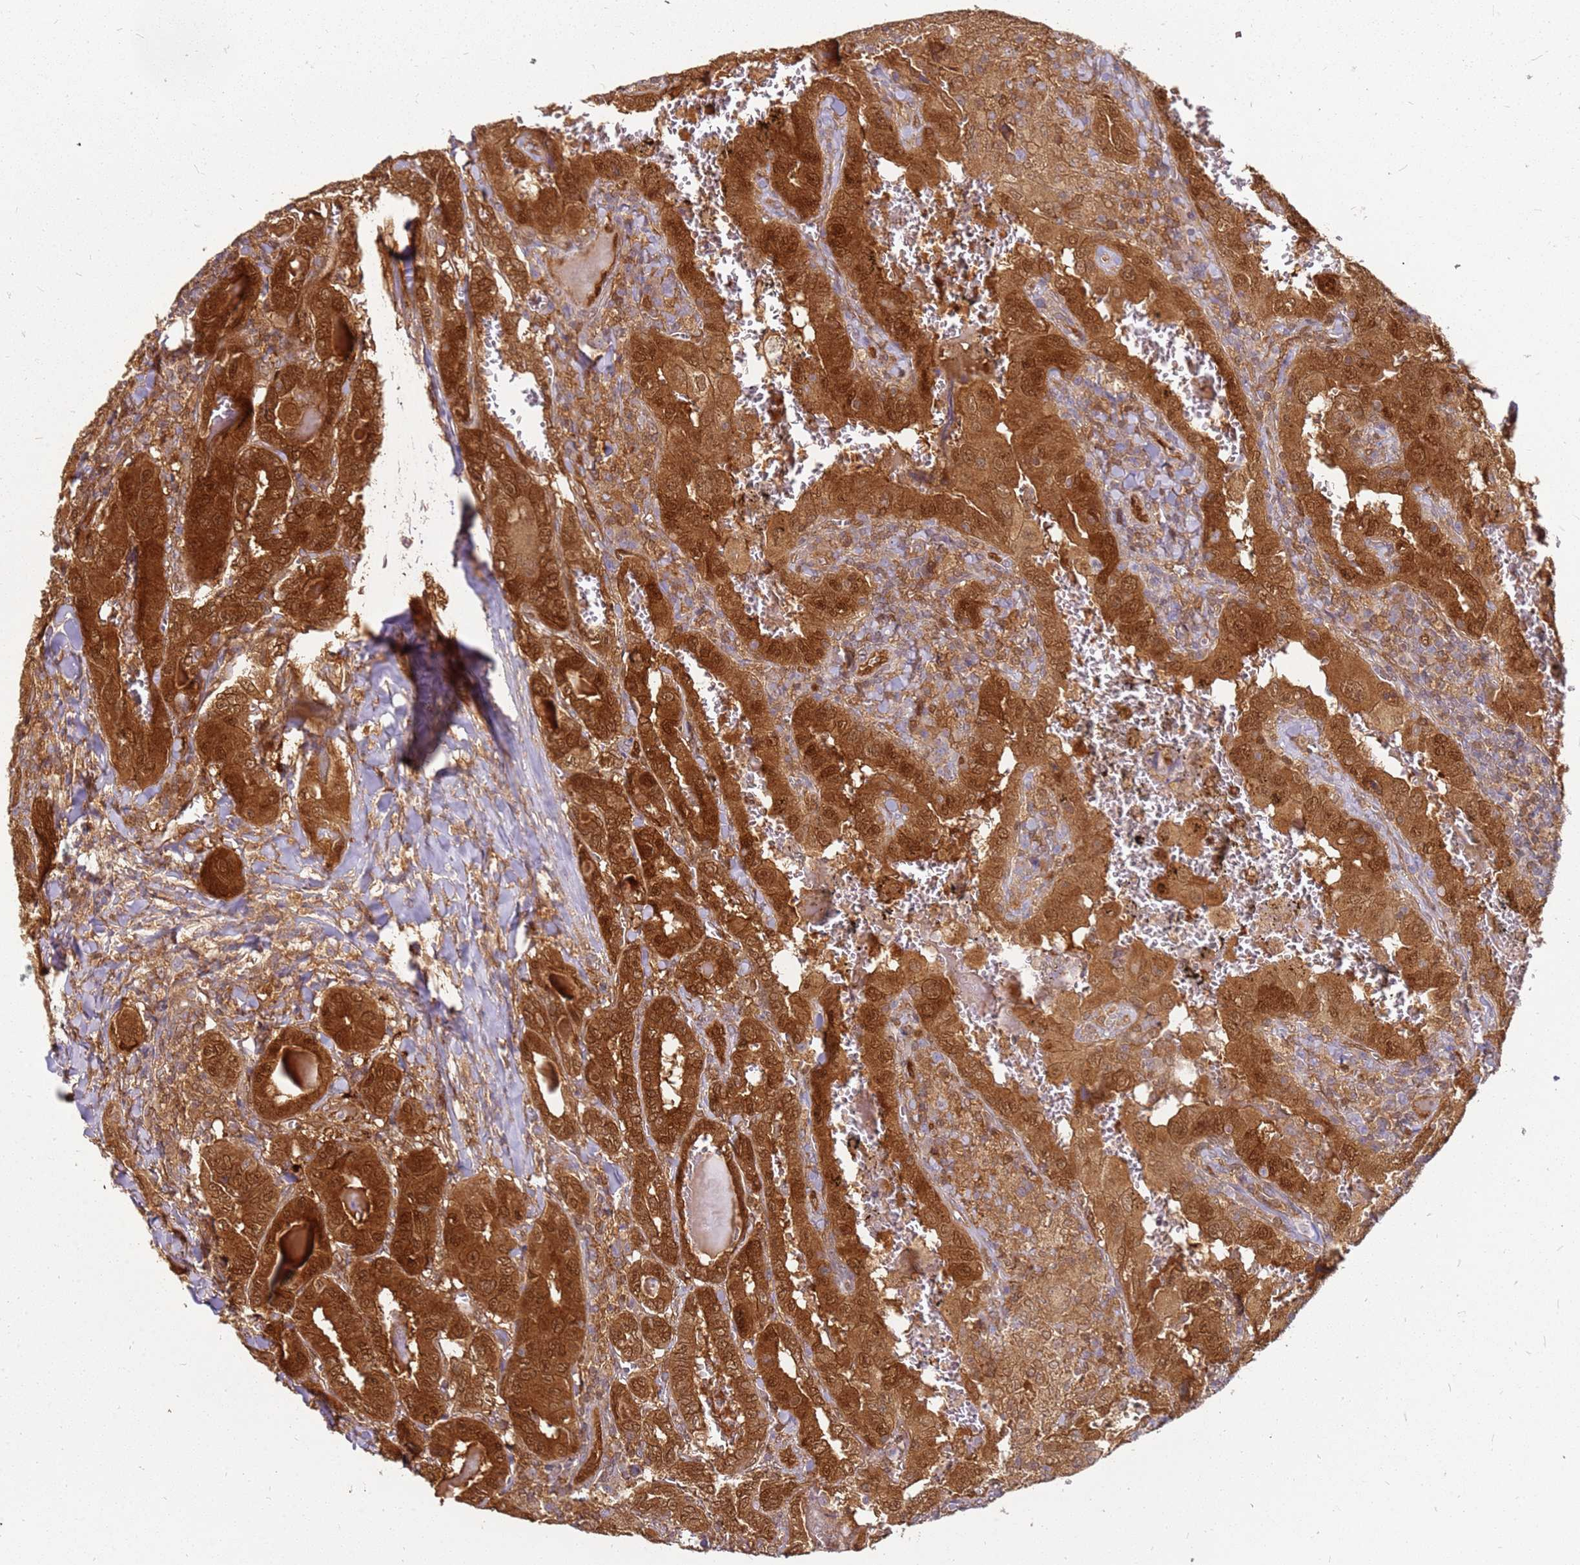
{"staining": {"intensity": "strong", "quantity": ">75%", "location": "cytoplasmic/membranous,nuclear"}, "tissue": "thyroid cancer", "cell_type": "Tumor cells", "image_type": "cancer", "snomed": [{"axis": "morphology", "description": "Papillary adenocarcinoma, NOS"}, {"axis": "topography", "description": "Thyroid gland"}], "caption": "The immunohistochemical stain highlights strong cytoplasmic/membranous and nuclear staining in tumor cells of thyroid cancer (papillary adenocarcinoma) tissue.", "gene": "NUDT14", "patient": {"sex": "female", "age": 72}}